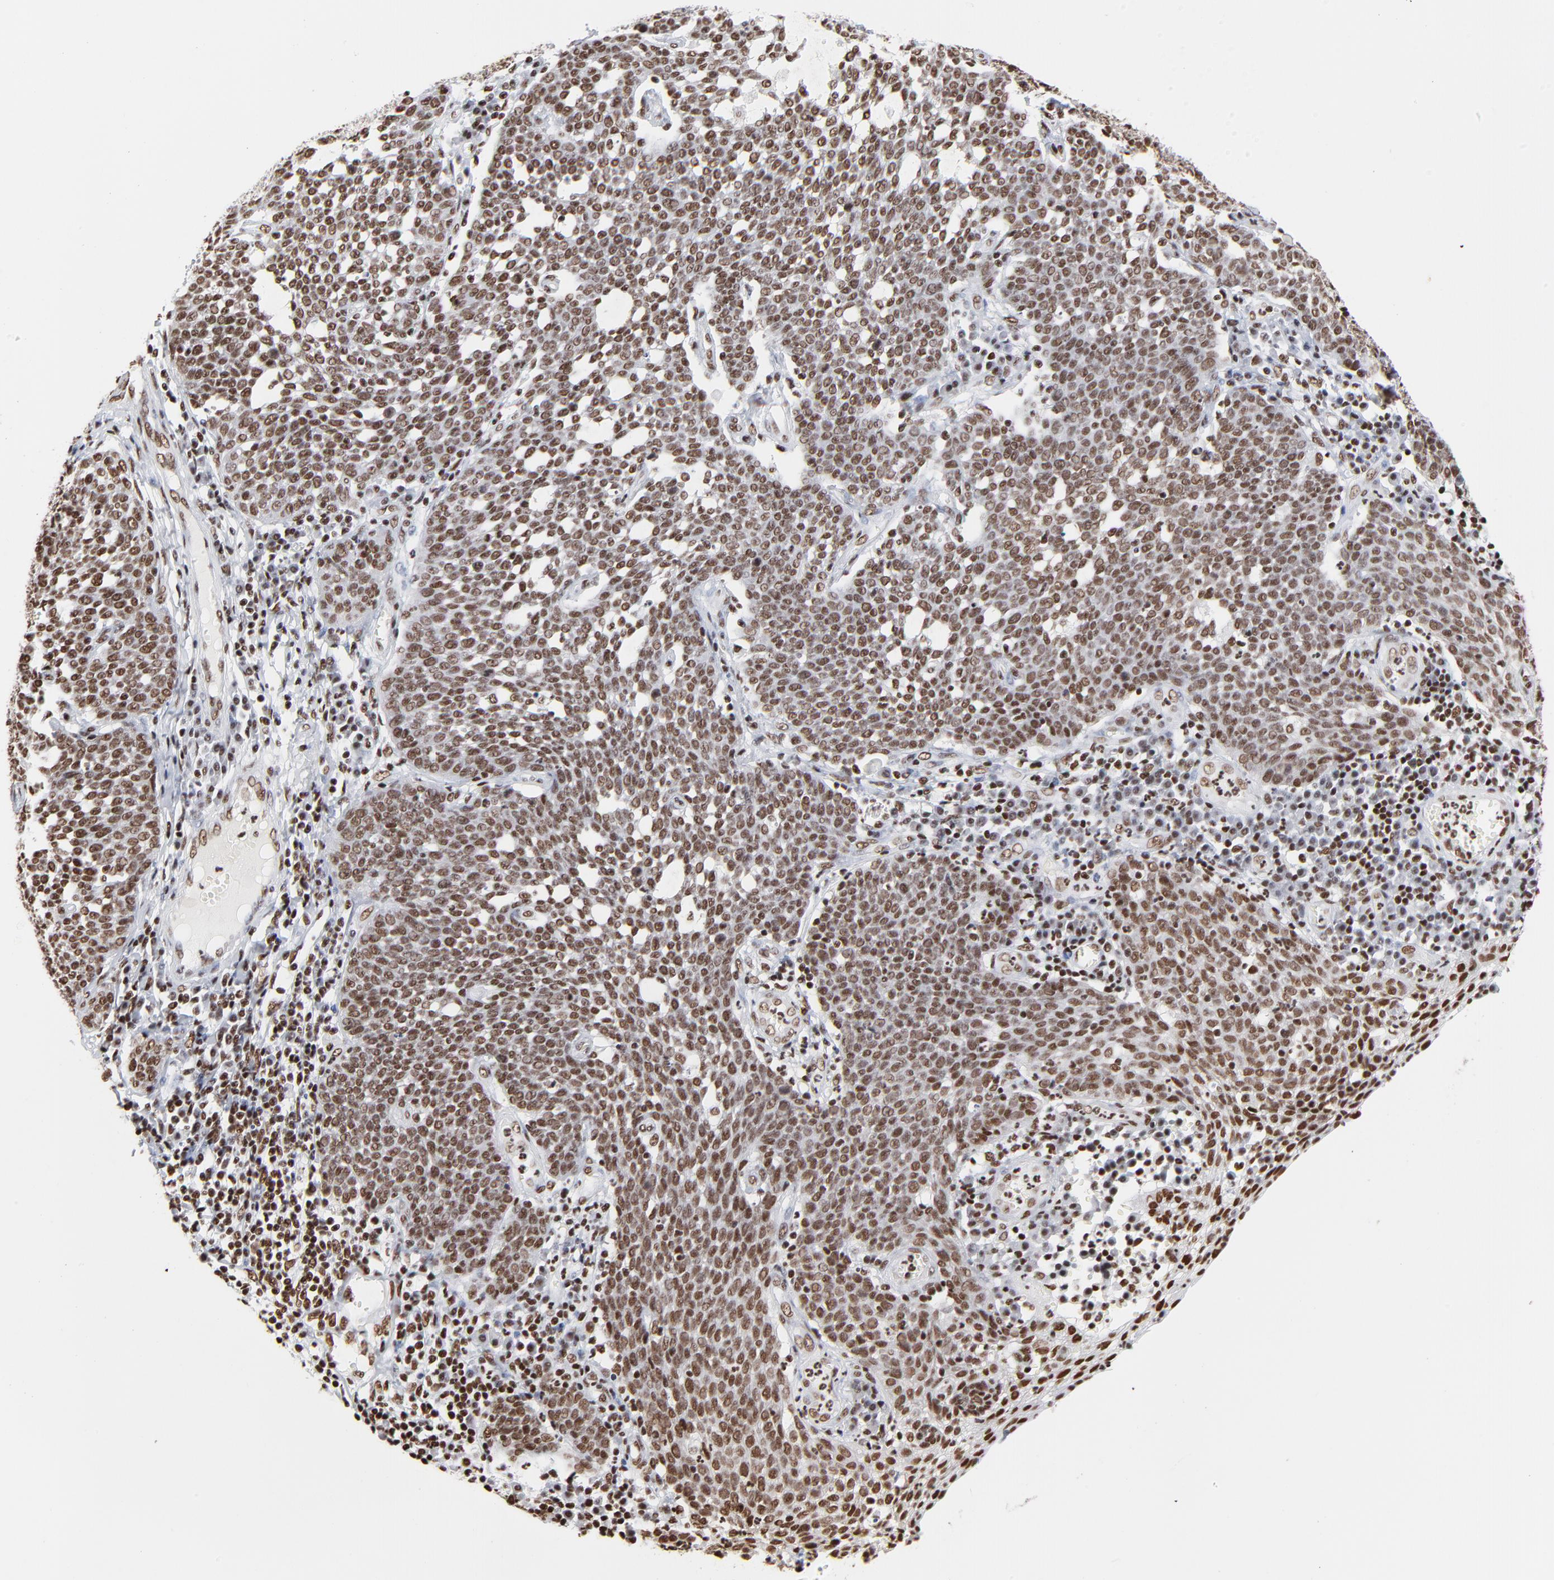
{"staining": {"intensity": "strong", "quantity": ">75%", "location": "nuclear"}, "tissue": "cervical cancer", "cell_type": "Tumor cells", "image_type": "cancer", "snomed": [{"axis": "morphology", "description": "Squamous cell carcinoma, NOS"}, {"axis": "topography", "description": "Cervix"}], "caption": "Immunohistochemical staining of cervical cancer reveals strong nuclear protein positivity in approximately >75% of tumor cells.", "gene": "CREB1", "patient": {"sex": "female", "age": 34}}